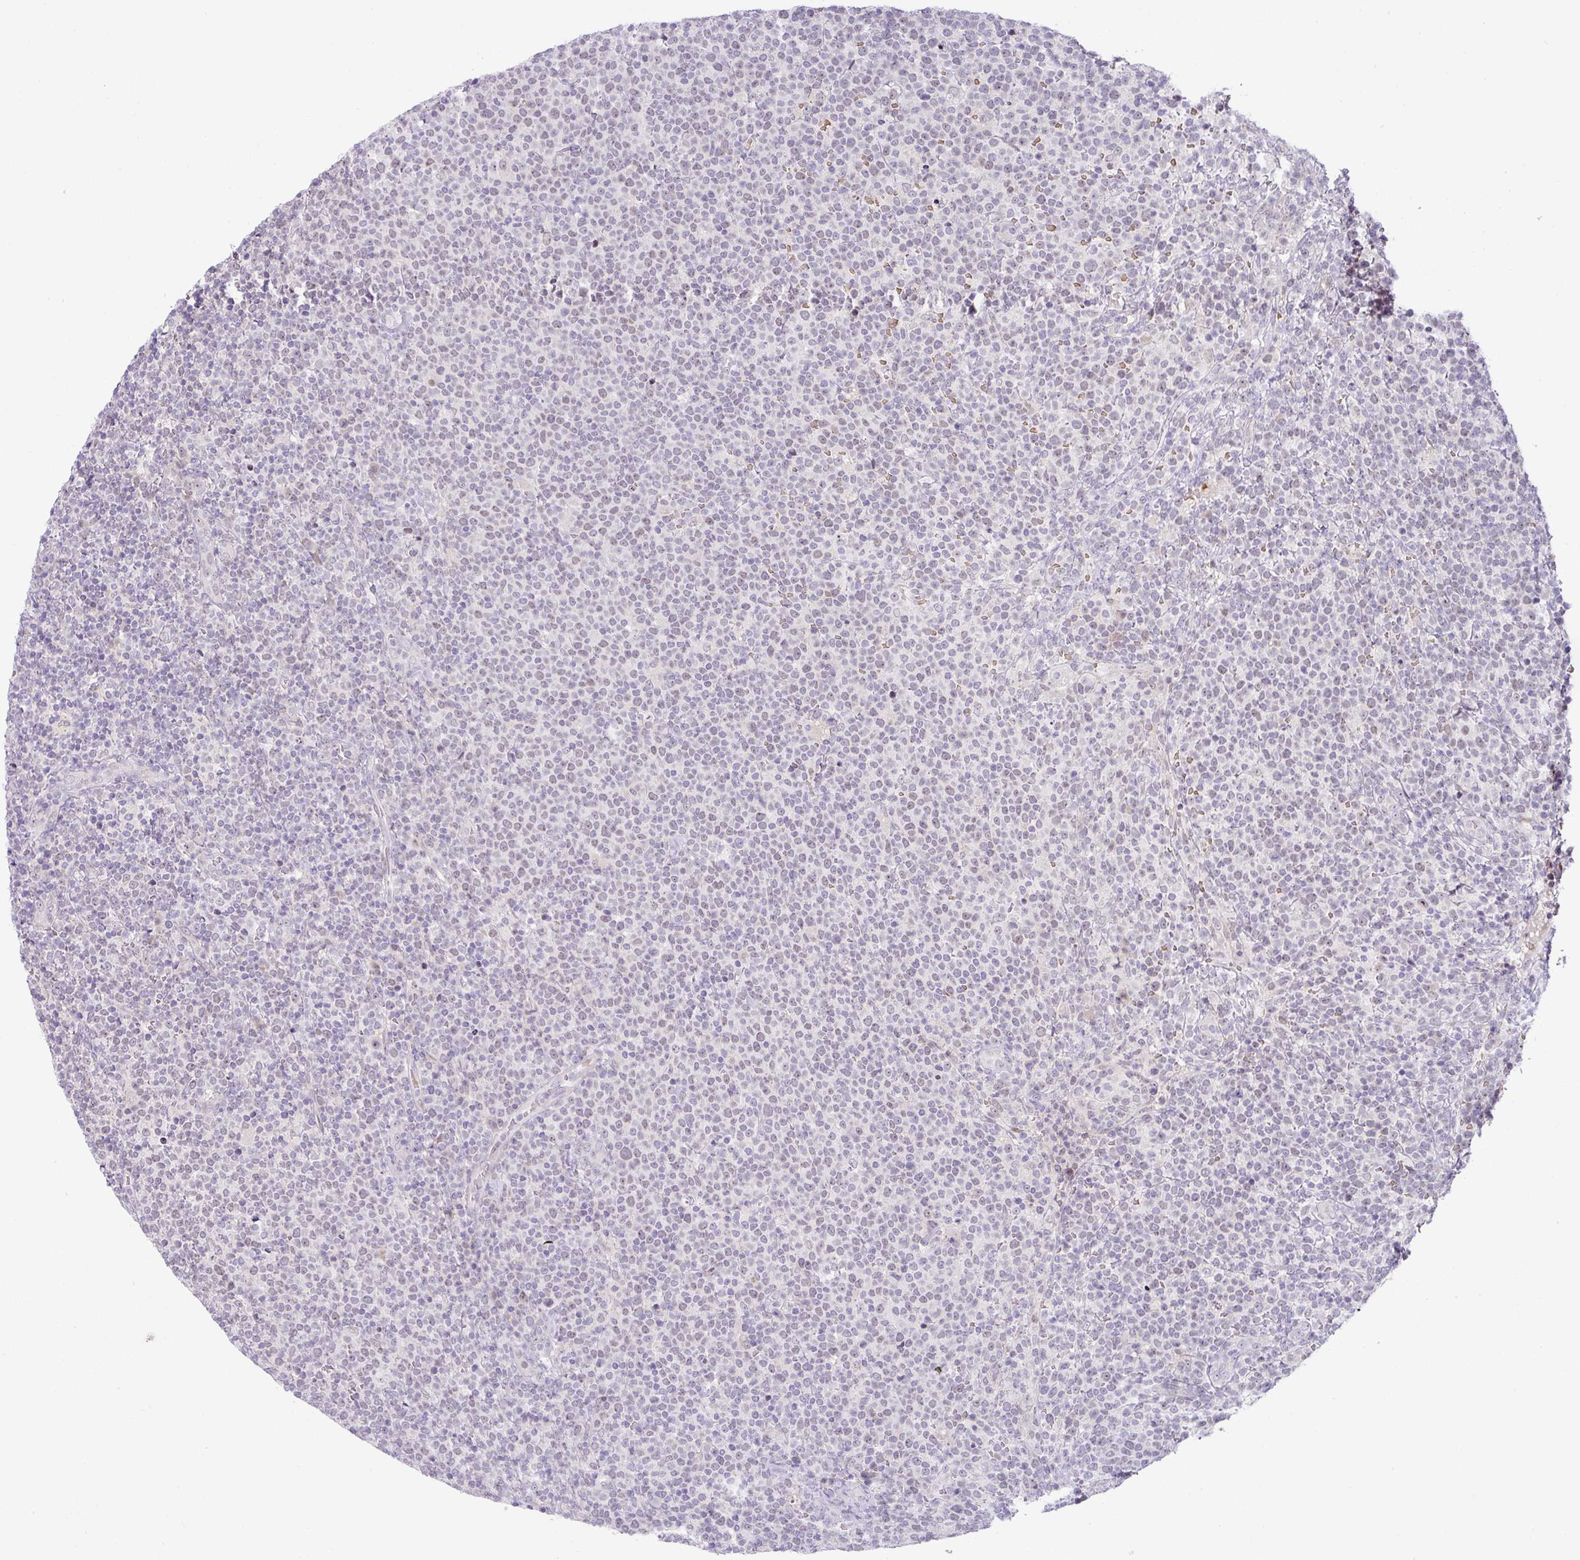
{"staining": {"intensity": "negative", "quantity": "none", "location": "none"}, "tissue": "lymphoma", "cell_type": "Tumor cells", "image_type": "cancer", "snomed": [{"axis": "morphology", "description": "Malignant lymphoma, non-Hodgkin's type, High grade"}, {"axis": "topography", "description": "Lymph node"}], "caption": "Lymphoma was stained to show a protein in brown. There is no significant staining in tumor cells.", "gene": "PARP2", "patient": {"sex": "male", "age": 61}}